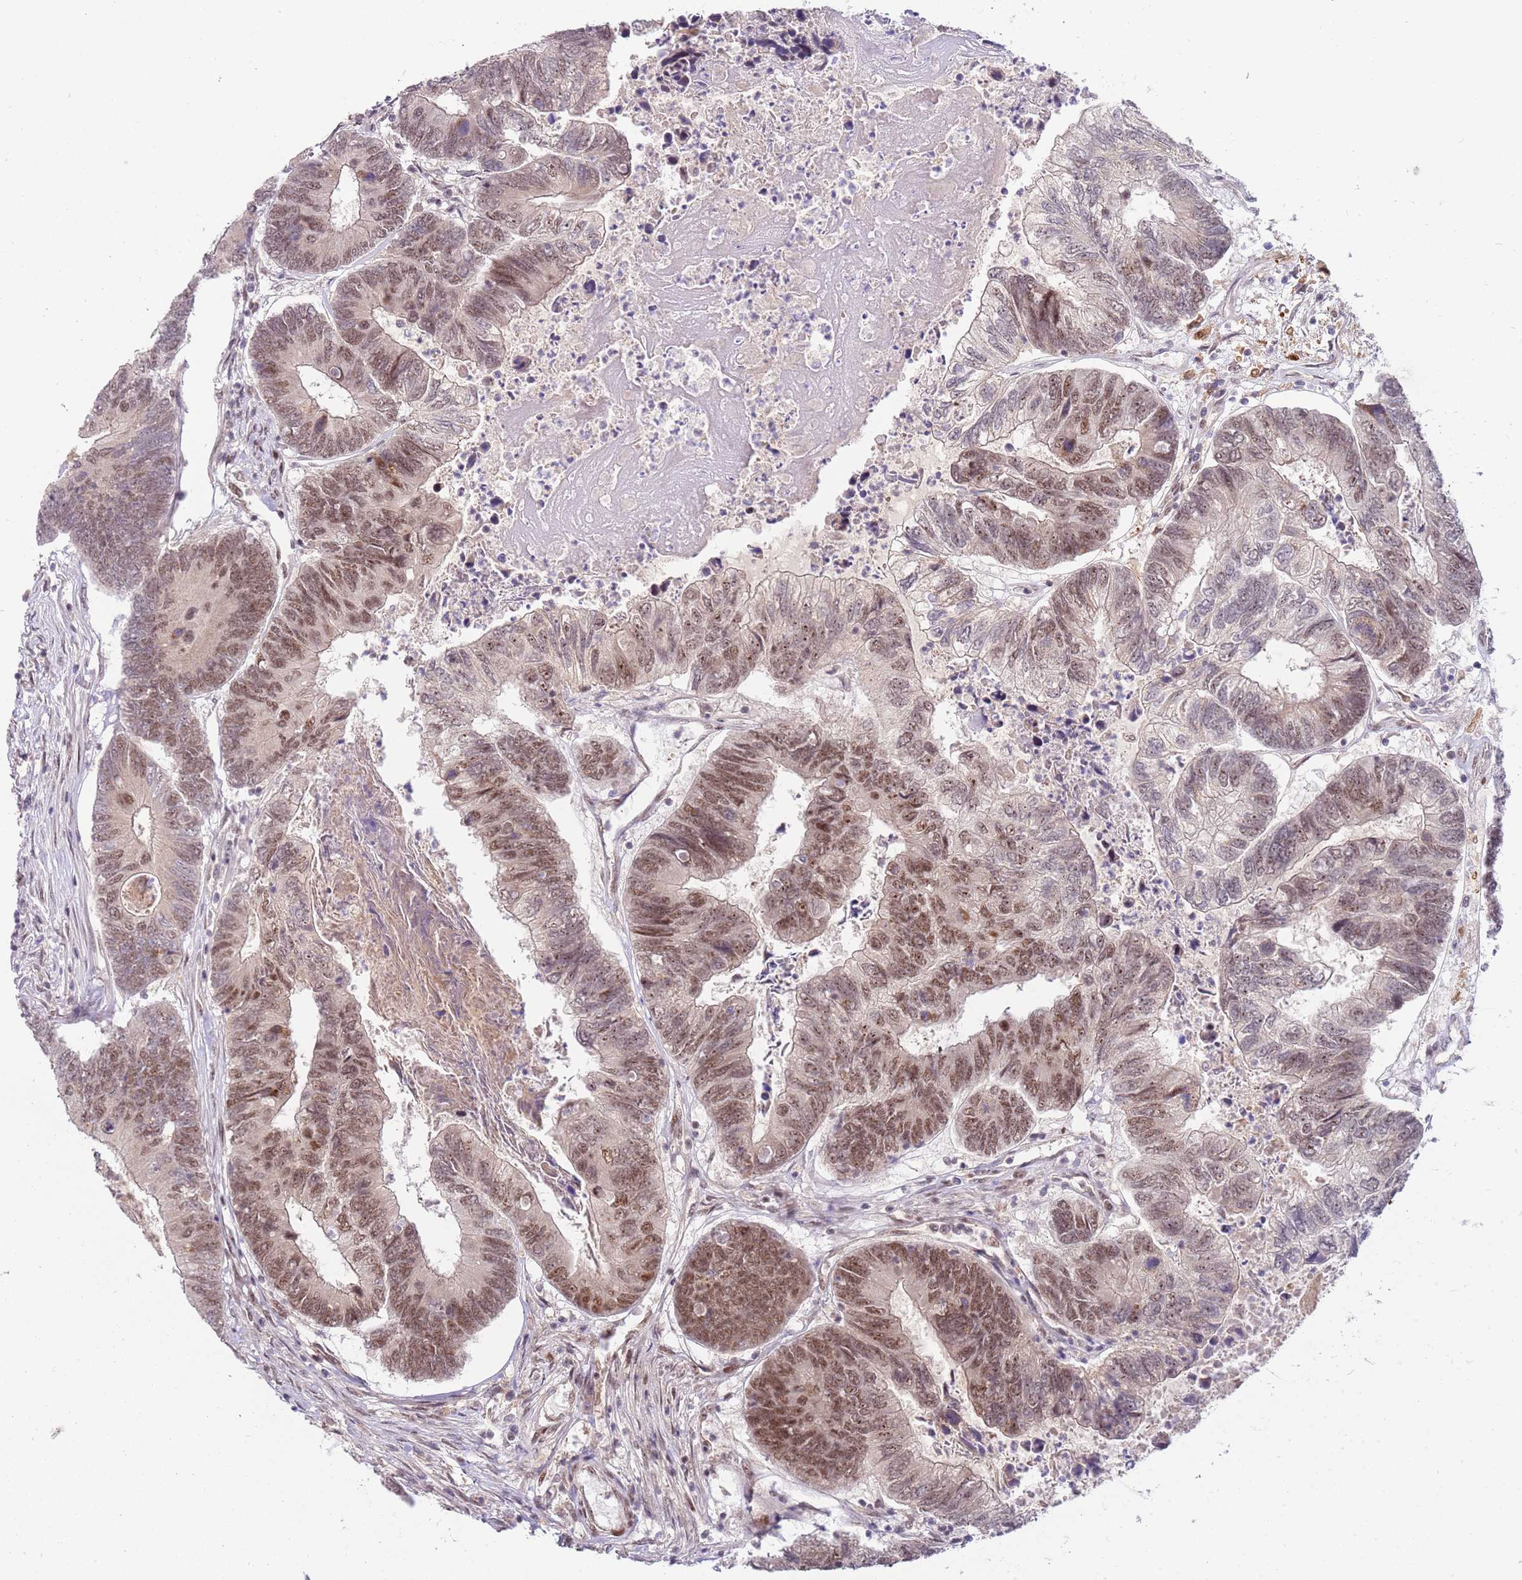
{"staining": {"intensity": "moderate", "quantity": ">75%", "location": "nuclear"}, "tissue": "colorectal cancer", "cell_type": "Tumor cells", "image_type": "cancer", "snomed": [{"axis": "morphology", "description": "Adenocarcinoma, NOS"}, {"axis": "topography", "description": "Colon"}], "caption": "A medium amount of moderate nuclear staining is identified in approximately >75% of tumor cells in adenocarcinoma (colorectal) tissue. The staining is performed using DAB brown chromogen to label protein expression. The nuclei are counter-stained blue using hematoxylin.", "gene": "LGALSL", "patient": {"sex": "female", "age": 67}}